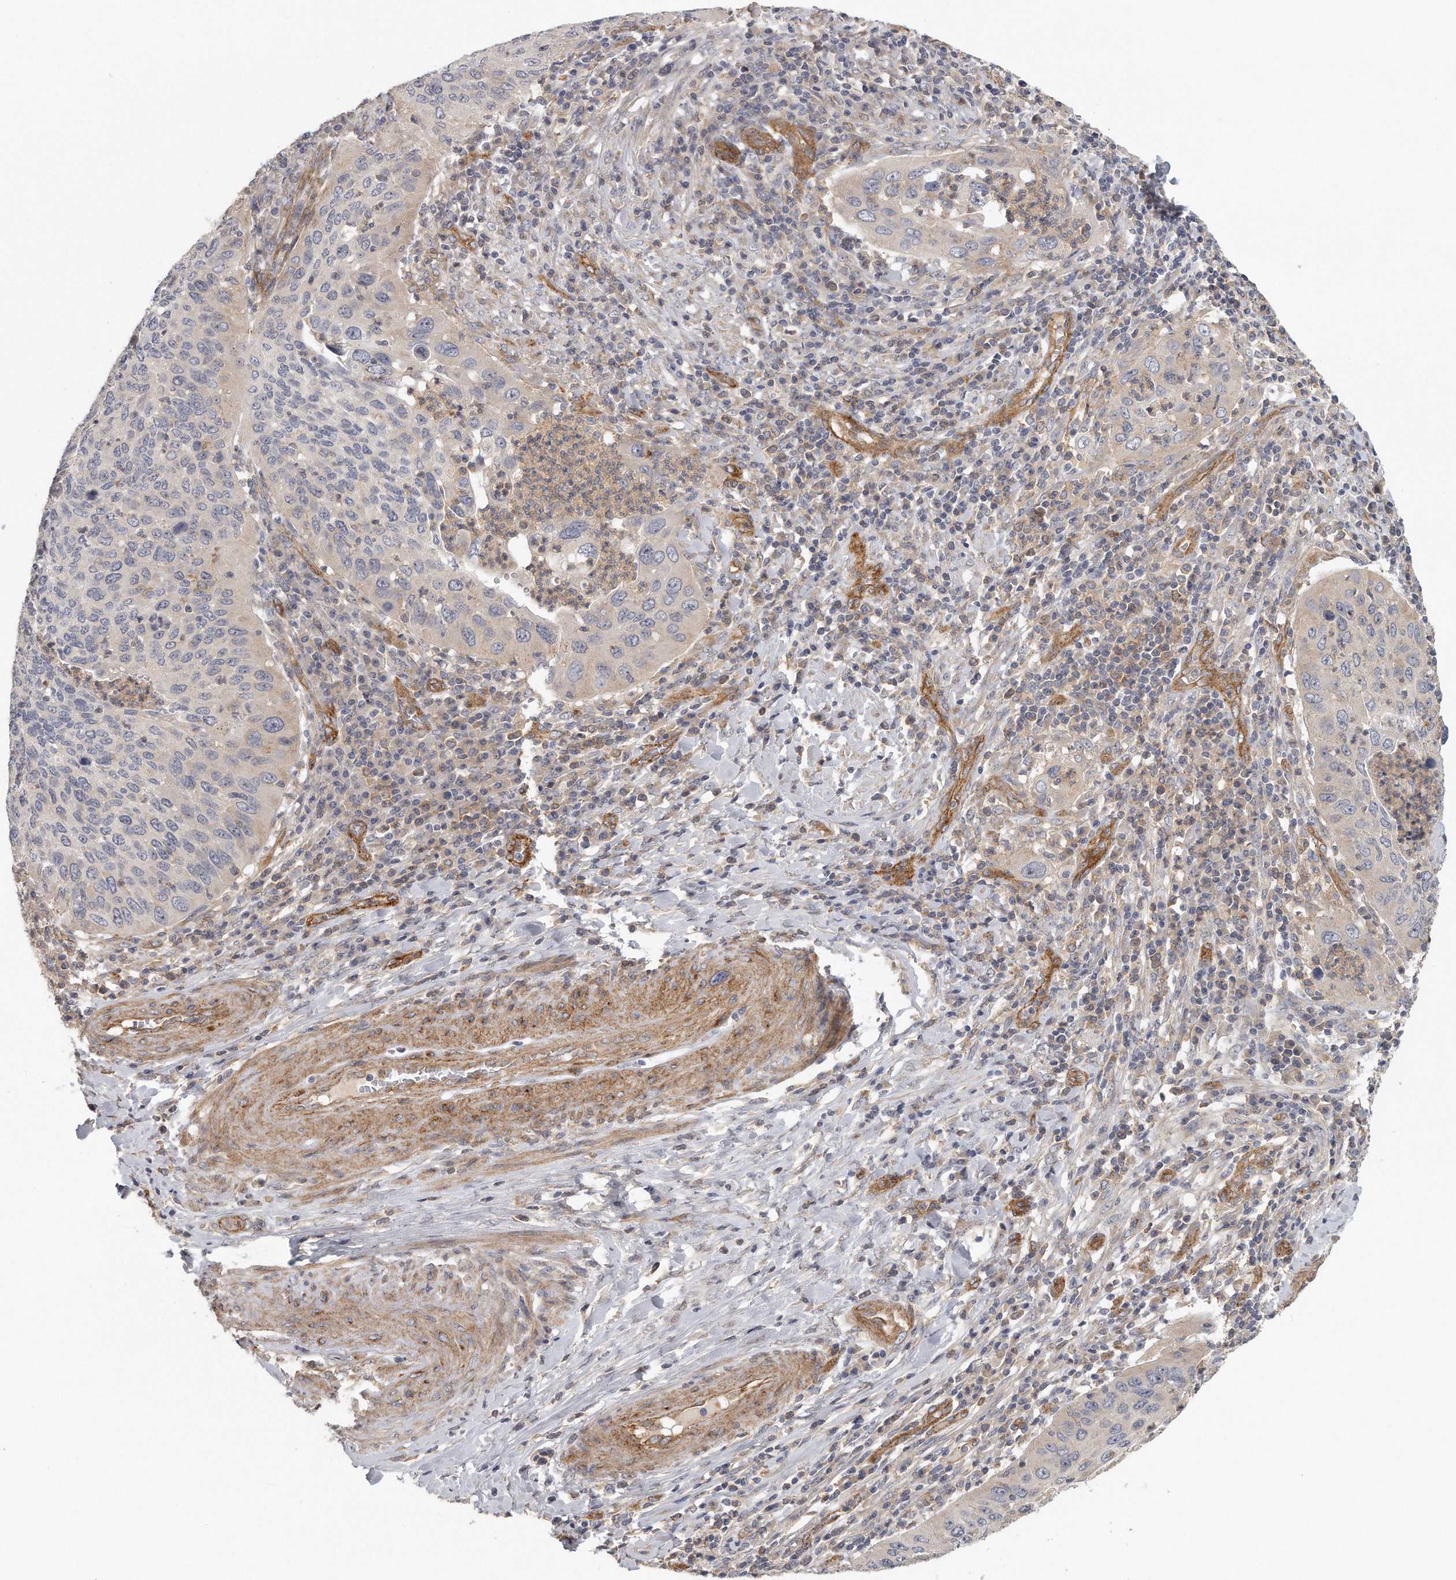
{"staining": {"intensity": "weak", "quantity": "25%-75%", "location": "cytoplasmic/membranous"}, "tissue": "cervical cancer", "cell_type": "Tumor cells", "image_type": "cancer", "snomed": [{"axis": "morphology", "description": "Squamous cell carcinoma, NOS"}, {"axis": "topography", "description": "Cervix"}], "caption": "Squamous cell carcinoma (cervical) stained with DAB IHC displays low levels of weak cytoplasmic/membranous staining in about 25%-75% of tumor cells.", "gene": "MTERF4", "patient": {"sex": "female", "age": 38}}